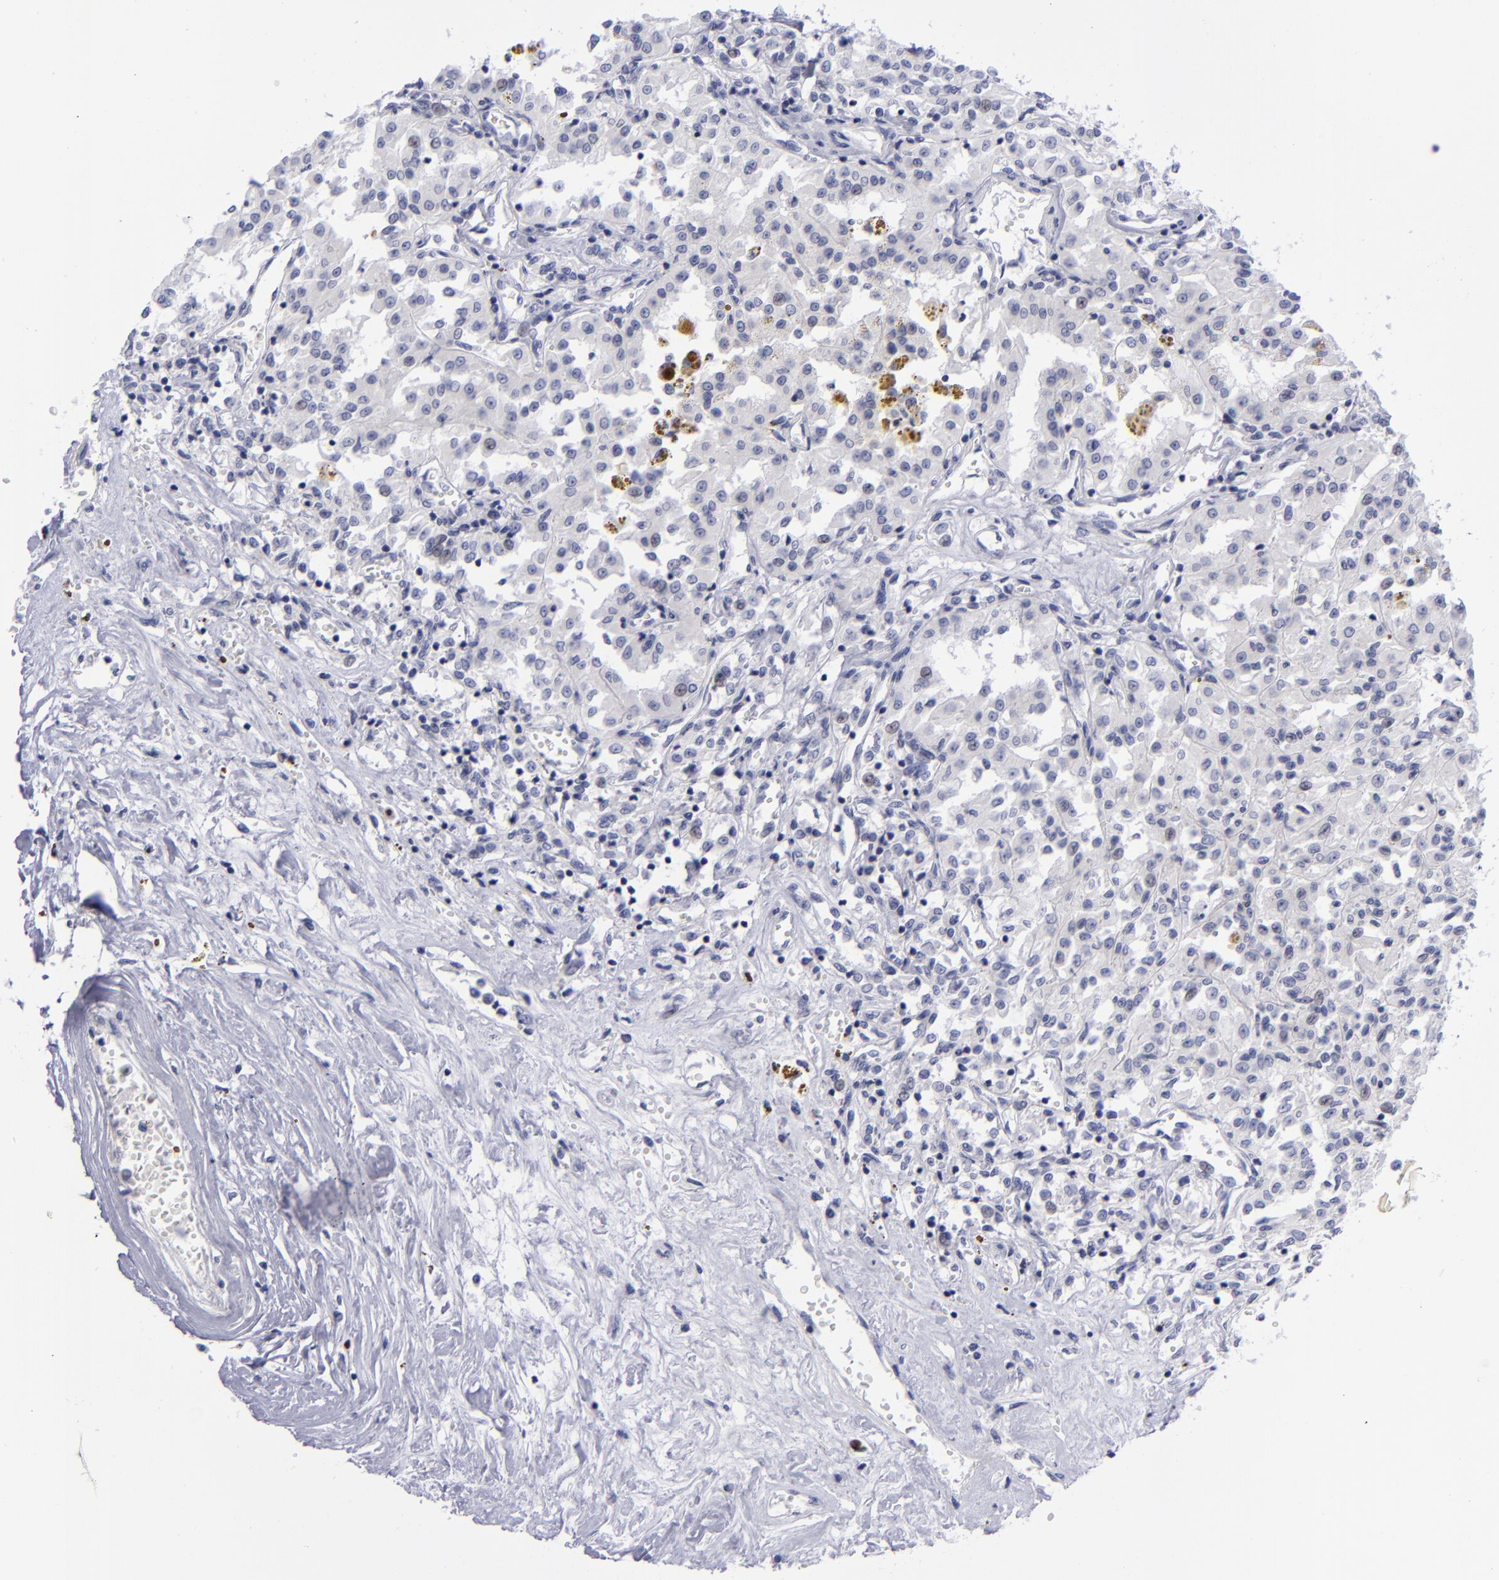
{"staining": {"intensity": "negative", "quantity": "none", "location": "none"}, "tissue": "renal cancer", "cell_type": "Tumor cells", "image_type": "cancer", "snomed": [{"axis": "morphology", "description": "Adenocarcinoma, NOS"}, {"axis": "topography", "description": "Kidney"}], "caption": "This is a micrograph of IHC staining of renal adenocarcinoma, which shows no expression in tumor cells. (DAB (3,3'-diaminobenzidine) immunohistochemistry, high magnification).", "gene": "AURKA", "patient": {"sex": "male", "age": 78}}